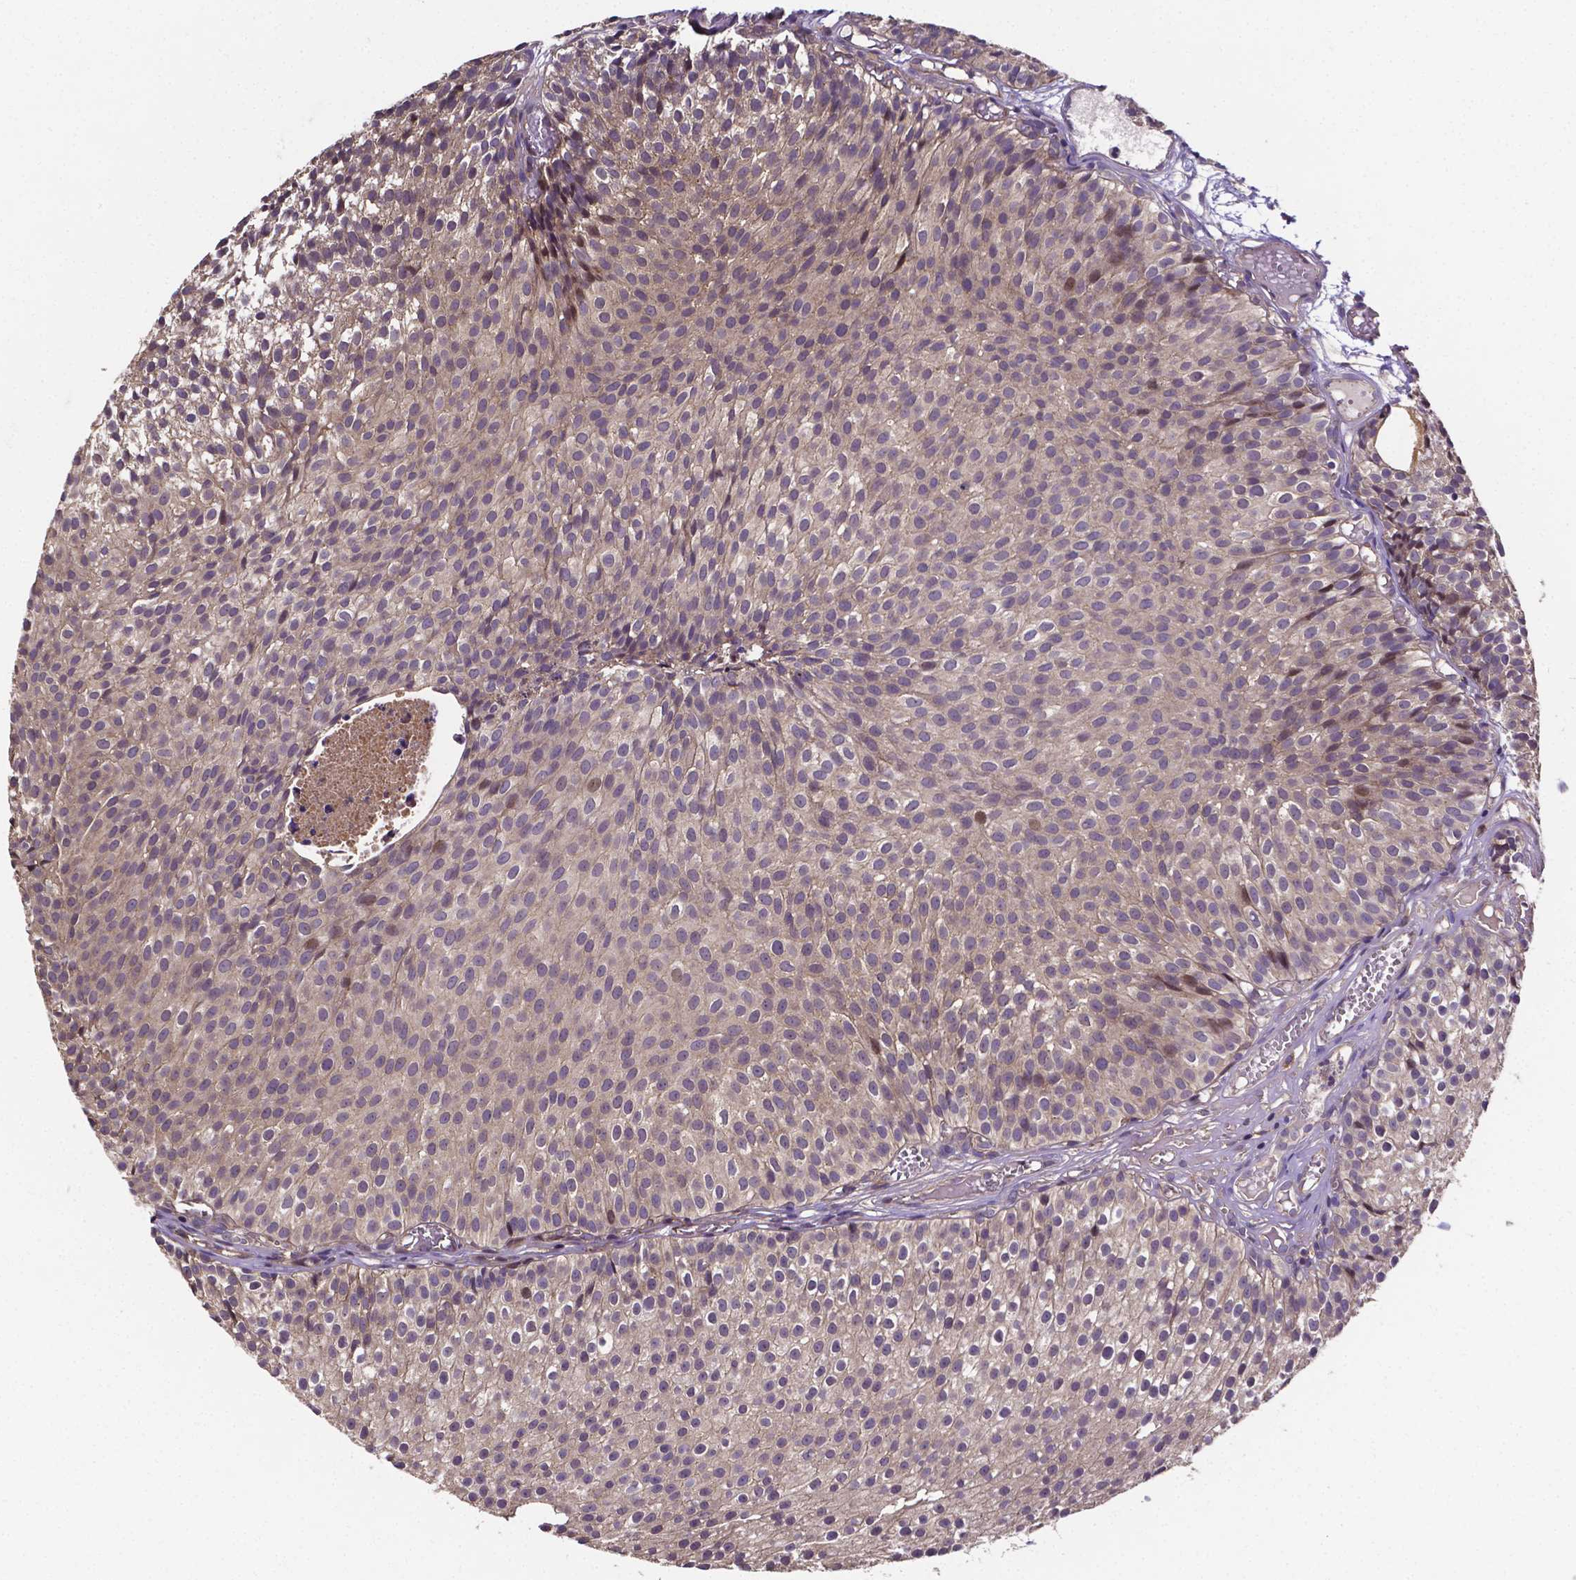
{"staining": {"intensity": "weak", "quantity": "<25%", "location": "cytoplasmic/membranous"}, "tissue": "urothelial cancer", "cell_type": "Tumor cells", "image_type": "cancer", "snomed": [{"axis": "morphology", "description": "Urothelial carcinoma, Low grade"}, {"axis": "topography", "description": "Urinary bladder"}], "caption": "Low-grade urothelial carcinoma was stained to show a protein in brown. There is no significant staining in tumor cells. (Brightfield microscopy of DAB (3,3'-diaminobenzidine) immunohistochemistry at high magnification).", "gene": "RNF123", "patient": {"sex": "male", "age": 63}}